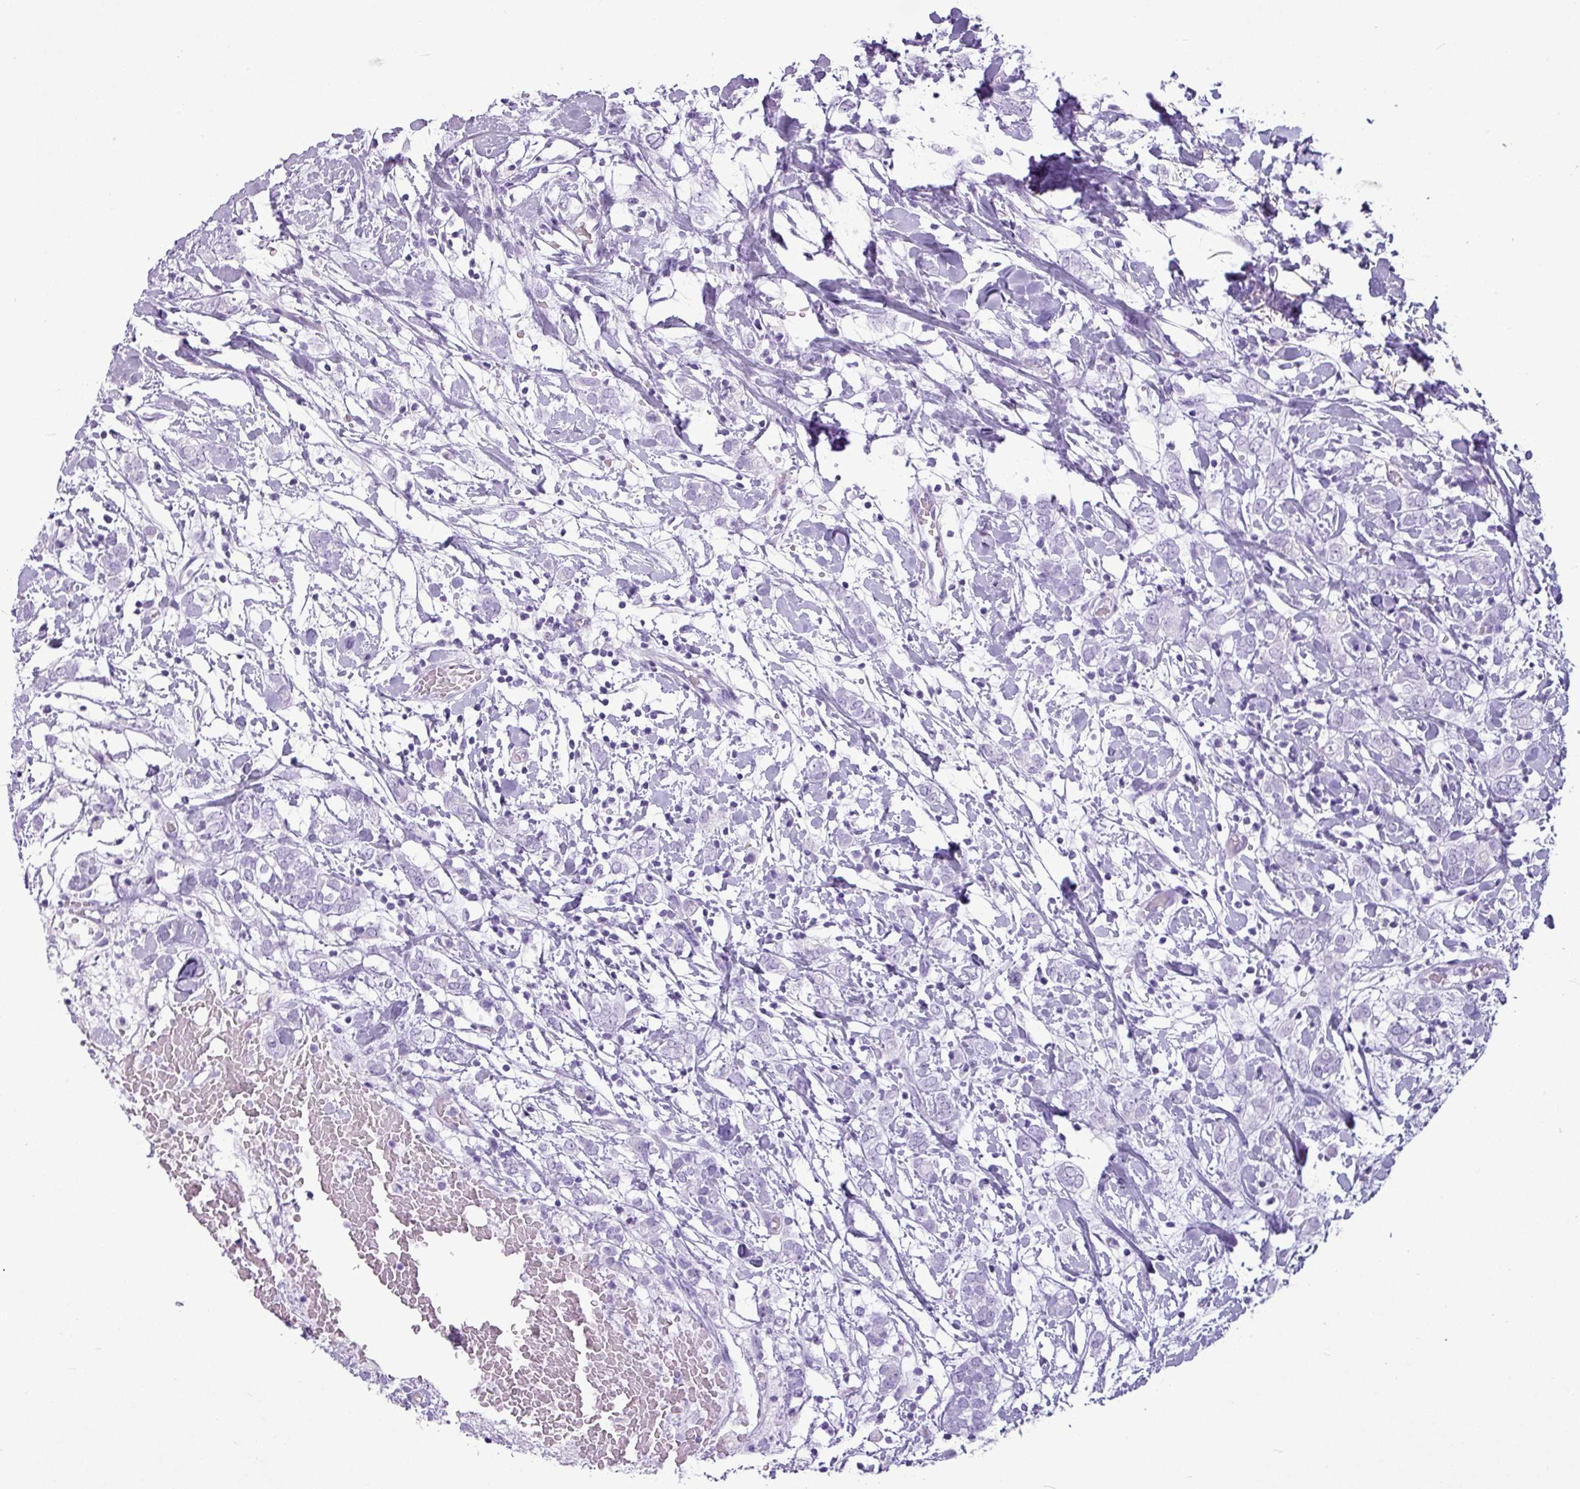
{"staining": {"intensity": "negative", "quantity": "none", "location": "none"}, "tissue": "breast cancer", "cell_type": "Tumor cells", "image_type": "cancer", "snomed": [{"axis": "morphology", "description": "Normal tissue, NOS"}, {"axis": "morphology", "description": "Lobular carcinoma"}, {"axis": "topography", "description": "Breast"}], "caption": "The image demonstrates no staining of tumor cells in breast cancer.", "gene": "AMY1B", "patient": {"sex": "female", "age": 47}}